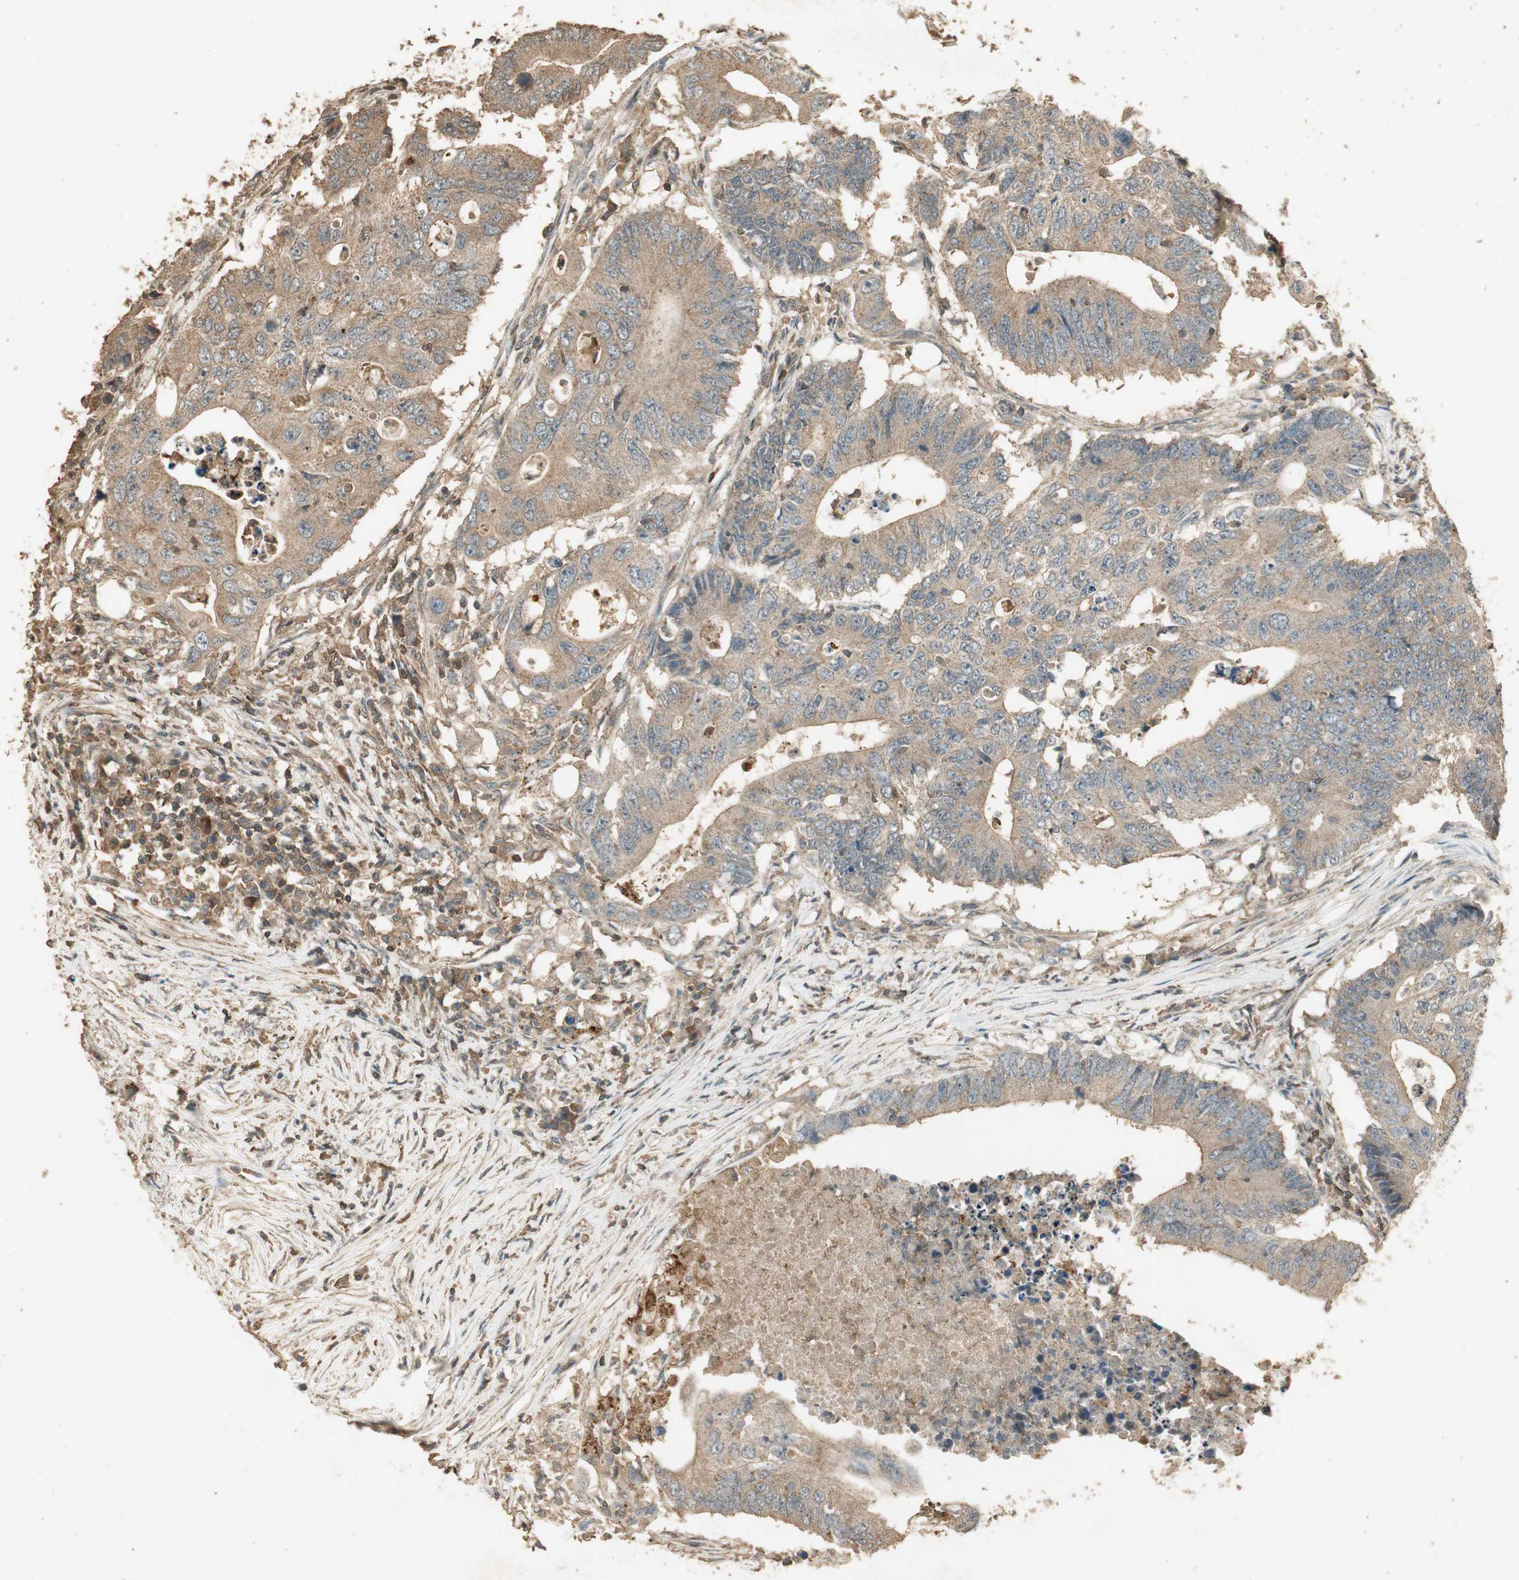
{"staining": {"intensity": "moderate", "quantity": ">75%", "location": "cytoplasmic/membranous"}, "tissue": "colorectal cancer", "cell_type": "Tumor cells", "image_type": "cancer", "snomed": [{"axis": "morphology", "description": "Adenocarcinoma, NOS"}, {"axis": "topography", "description": "Colon"}], "caption": "Moderate cytoplasmic/membranous expression is seen in approximately >75% of tumor cells in colorectal cancer. (IHC, brightfield microscopy, high magnification).", "gene": "USP2", "patient": {"sex": "male", "age": 71}}